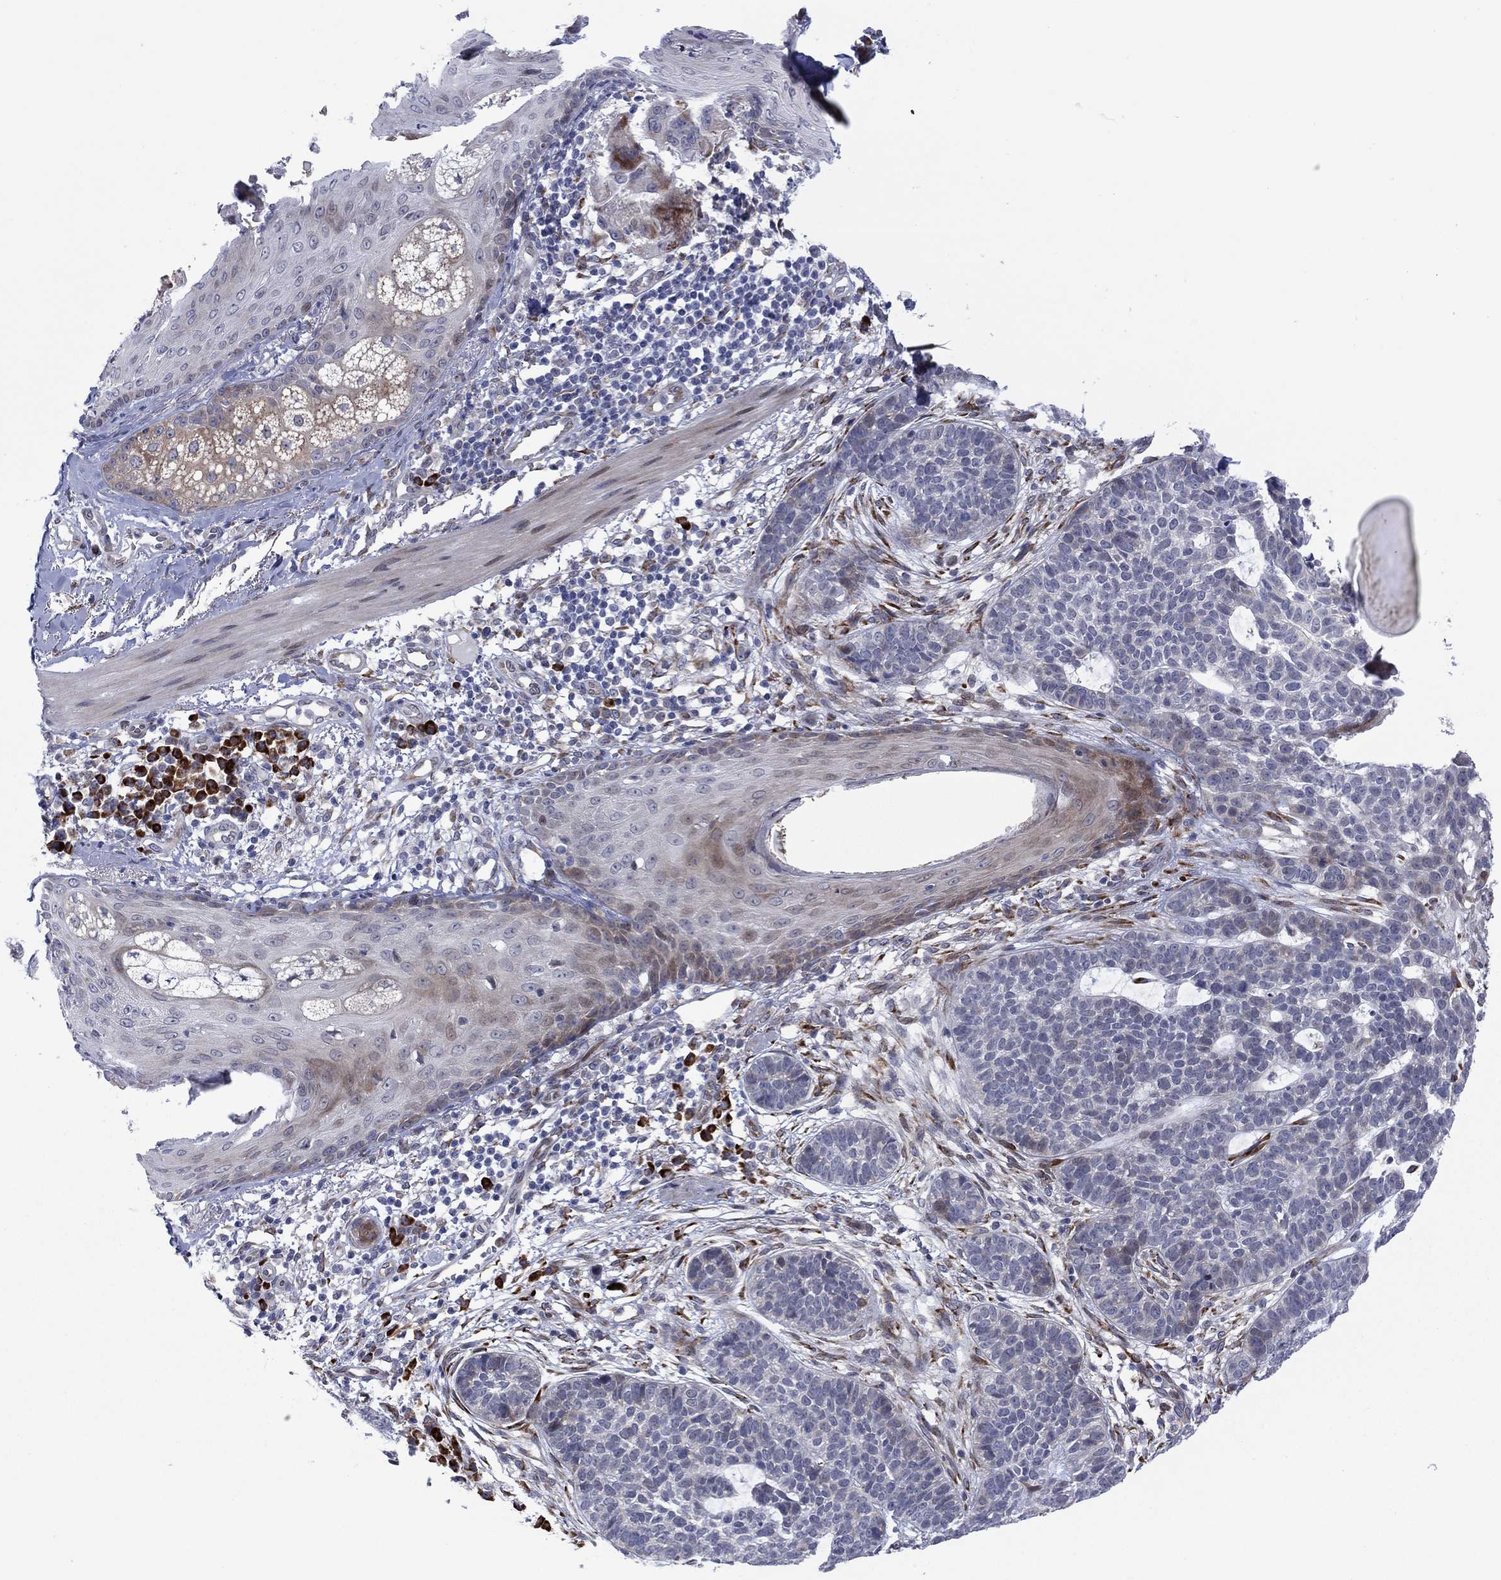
{"staining": {"intensity": "negative", "quantity": "none", "location": "none"}, "tissue": "skin cancer", "cell_type": "Tumor cells", "image_type": "cancer", "snomed": [{"axis": "morphology", "description": "Squamous cell carcinoma, NOS"}, {"axis": "topography", "description": "Skin"}], "caption": "Tumor cells show no significant protein positivity in squamous cell carcinoma (skin).", "gene": "TTC21B", "patient": {"sex": "male", "age": 88}}